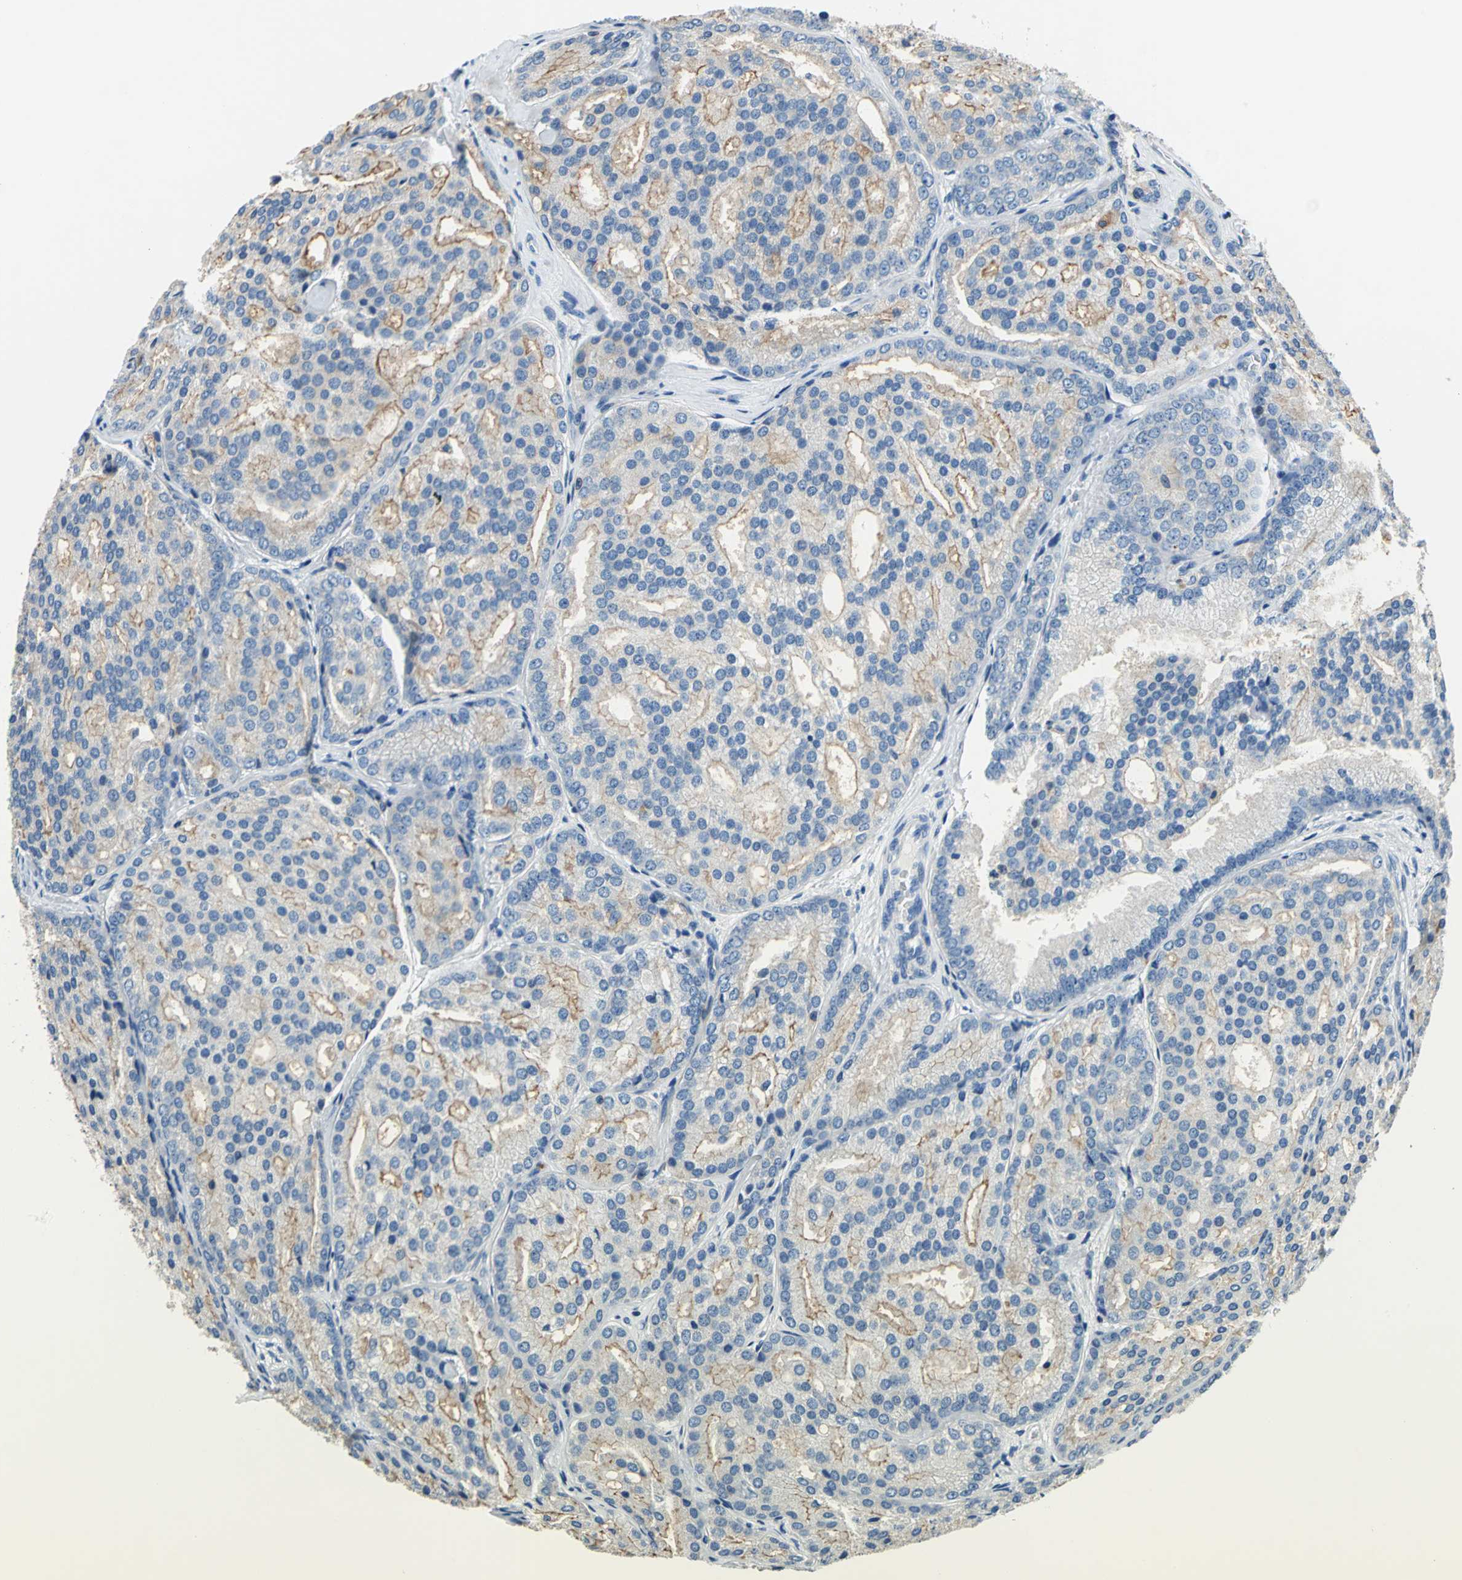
{"staining": {"intensity": "moderate", "quantity": "<25%", "location": "cytoplasmic/membranous"}, "tissue": "prostate cancer", "cell_type": "Tumor cells", "image_type": "cancer", "snomed": [{"axis": "morphology", "description": "Adenocarcinoma, High grade"}, {"axis": "topography", "description": "Prostate"}], "caption": "This image reveals prostate cancer (adenocarcinoma (high-grade)) stained with immunohistochemistry to label a protein in brown. The cytoplasmic/membranous of tumor cells show moderate positivity for the protein. Nuclei are counter-stained blue.", "gene": "SEPTIN6", "patient": {"sex": "male", "age": 64}}